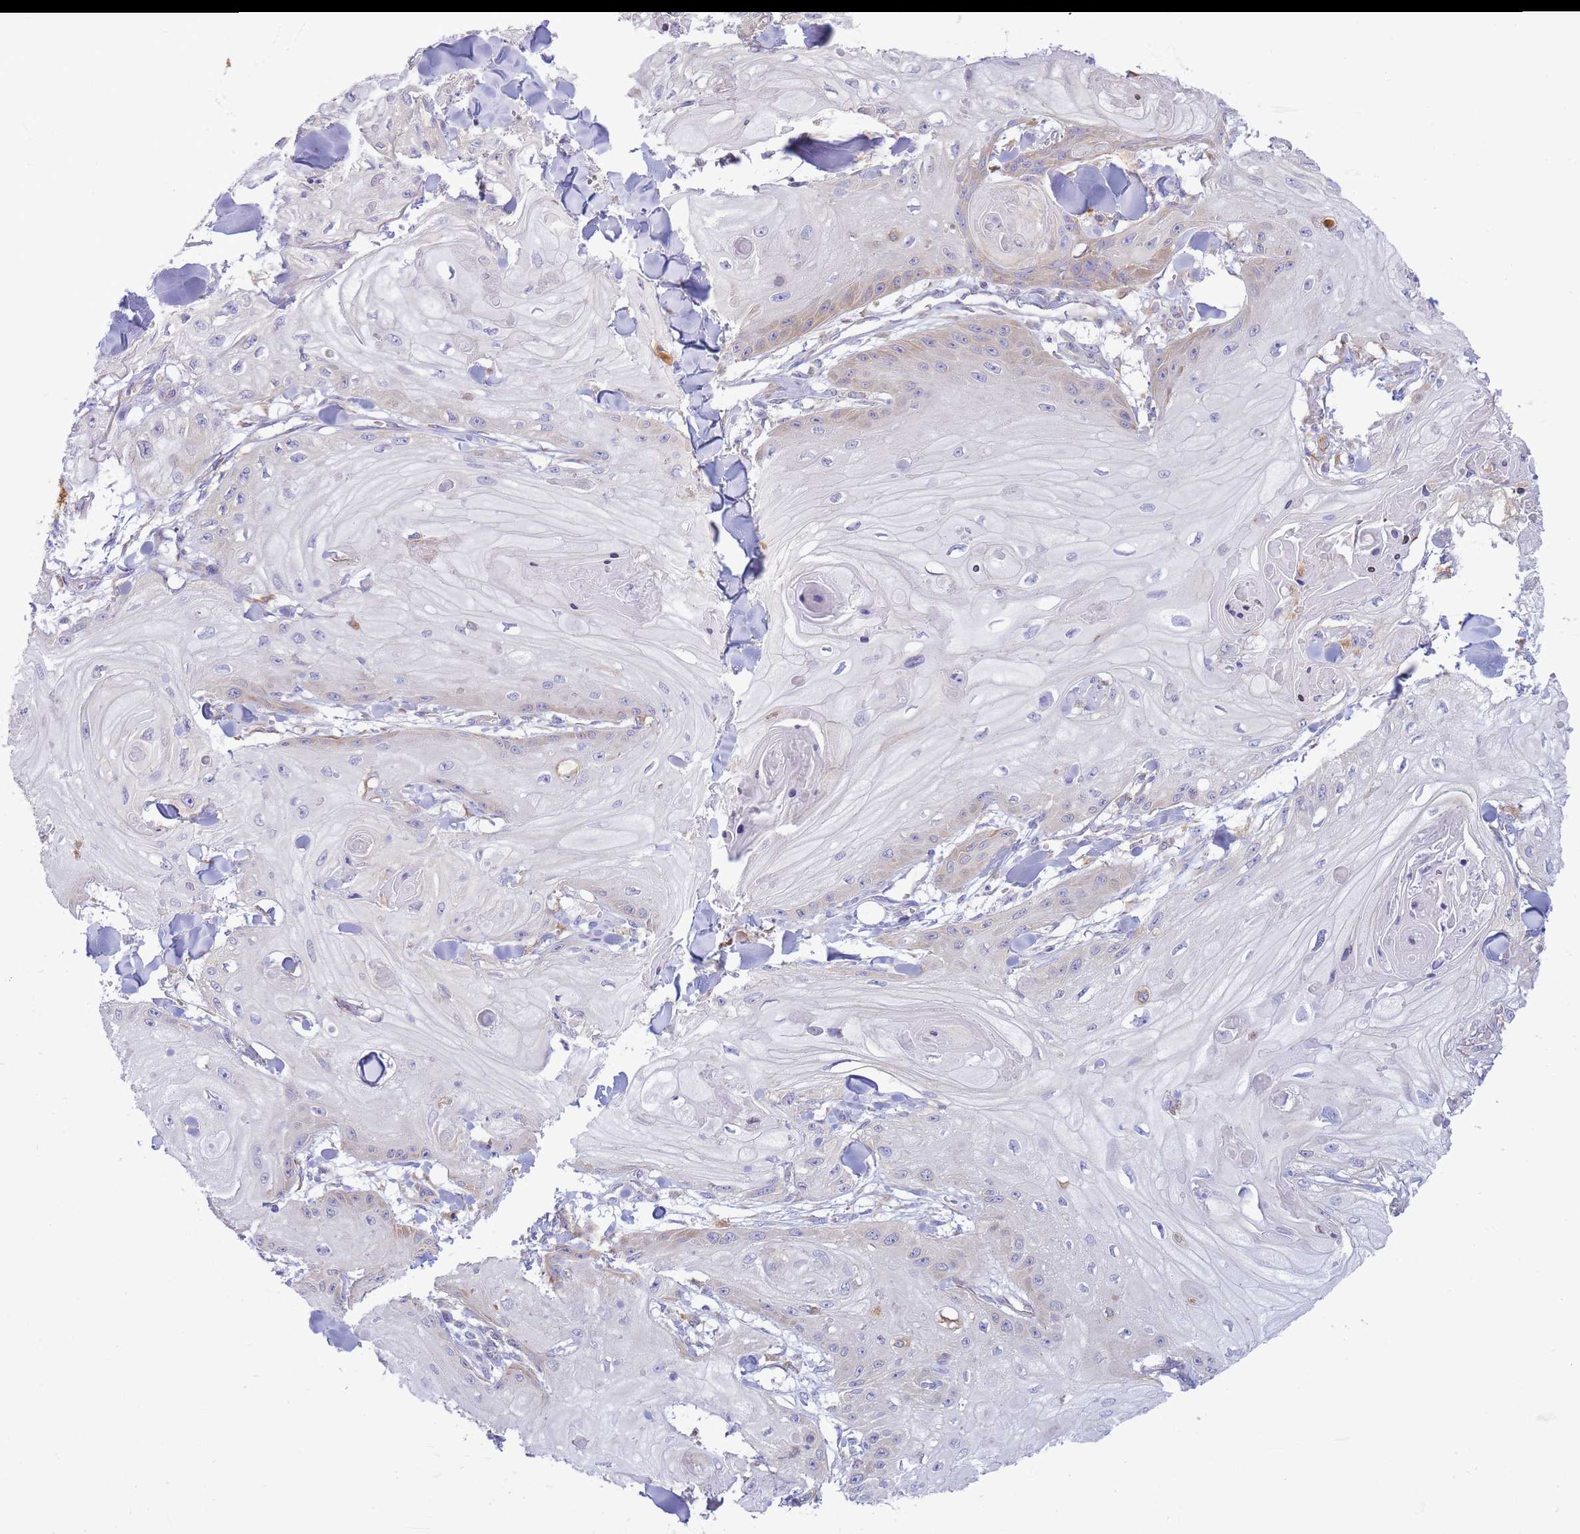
{"staining": {"intensity": "weak", "quantity": "<25%", "location": "cytoplasmic/membranous"}, "tissue": "skin cancer", "cell_type": "Tumor cells", "image_type": "cancer", "snomed": [{"axis": "morphology", "description": "Squamous cell carcinoma, NOS"}, {"axis": "topography", "description": "Skin"}], "caption": "Immunohistochemical staining of squamous cell carcinoma (skin) displays no significant staining in tumor cells. (DAB immunohistochemistry with hematoxylin counter stain).", "gene": "SH2B2", "patient": {"sex": "male", "age": 74}}